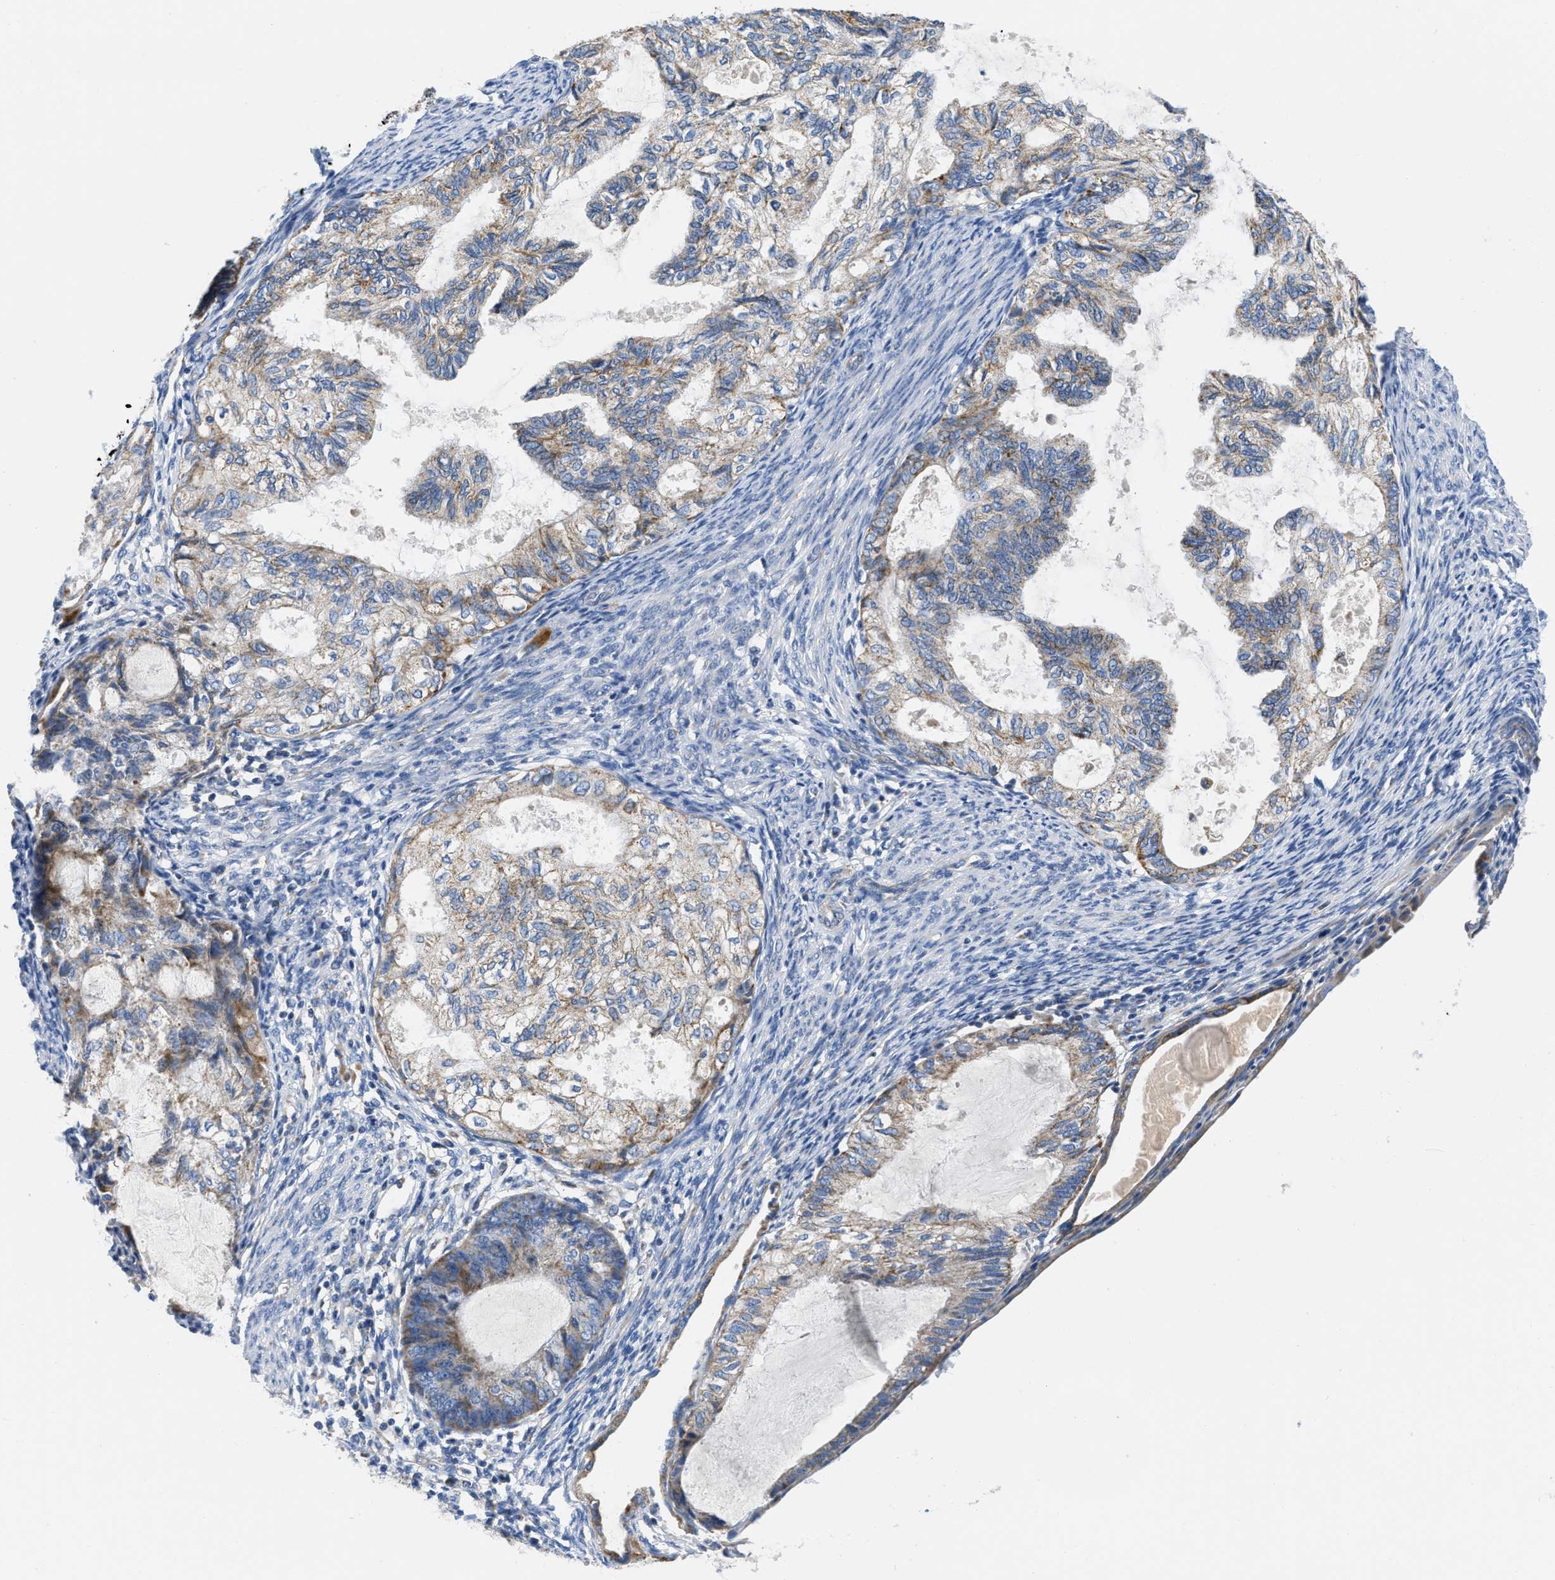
{"staining": {"intensity": "moderate", "quantity": "<25%", "location": "cytoplasmic/membranous"}, "tissue": "cervical cancer", "cell_type": "Tumor cells", "image_type": "cancer", "snomed": [{"axis": "morphology", "description": "Normal tissue, NOS"}, {"axis": "morphology", "description": "Adenocarcinoma, NOS"}, {"axis": "topography", "description": "Cervix"}, {"axis": "topography", "description": "Endometrium"}], "caption": "An immunohistochemistry (IHC) micrograph of neoplastic tissue is shown. Protein staining in brown shows moderate cytoplasmic/membranous positivity in cervical cancer (adenocarcinoma) within tumor cells. (Brightfield microscopy of DAB IHC at high magnification).", "gene": "SLC25A13", "patient": {"sex": "female", "age": 86}}